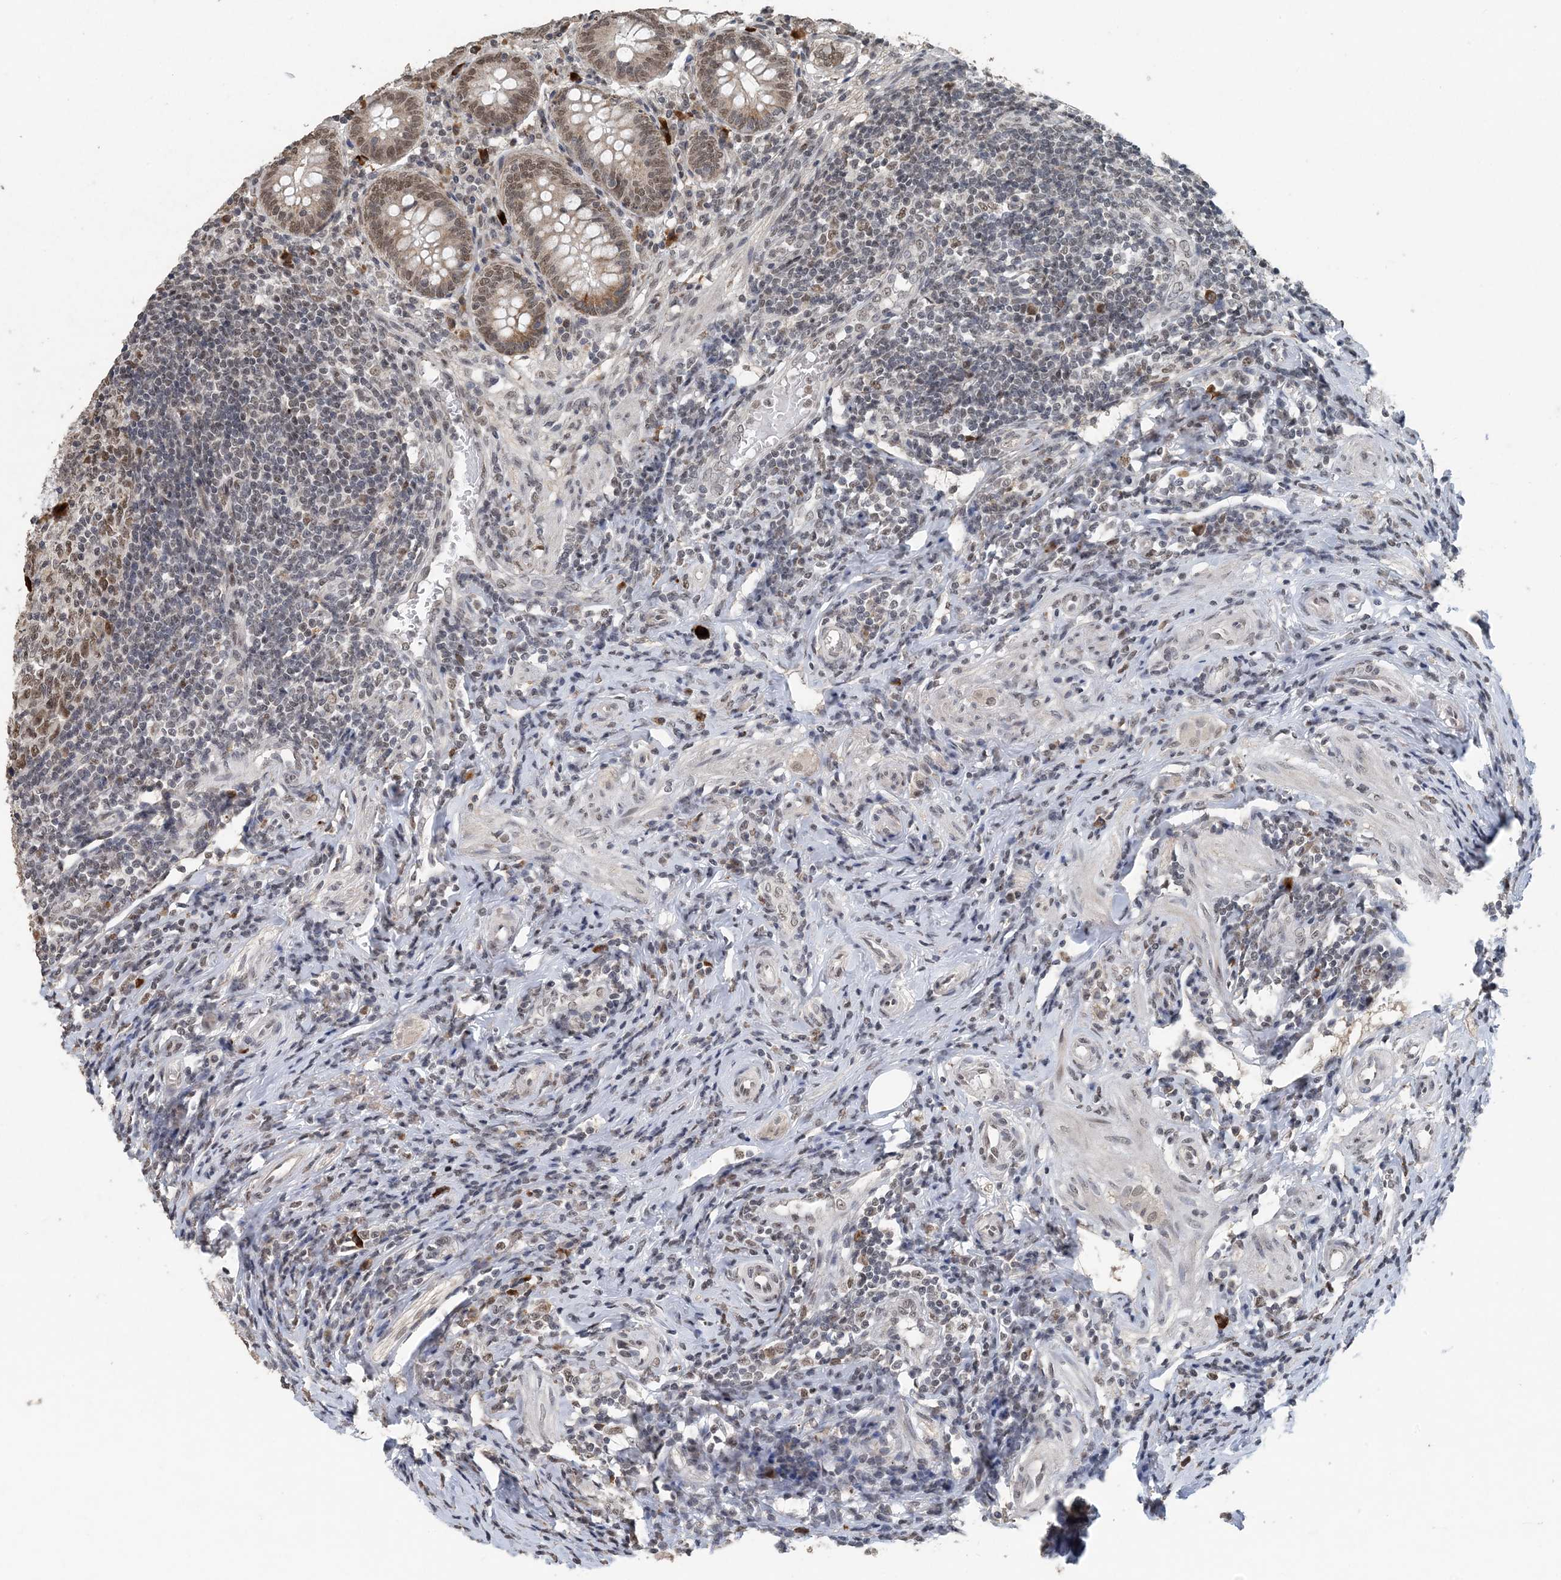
{"staining": {"intensity": "moderate", "quantity": ">75%", "location": "nuclear"}, "tissue": "appendix", "cell_type": "Glandular cells", "image_type": "normal", "snomed": [{"axis": "morphology", "description": "Normal tissue, NOS"}, {"axis": "topography", "description": "Appendix"}], "caption": "Glandular cells display medium levels of moderate nuclear staining in about >75% of cells in benign appendix.", "gene": "MBD2", "patient": {"sex": "female", "age": 54}}